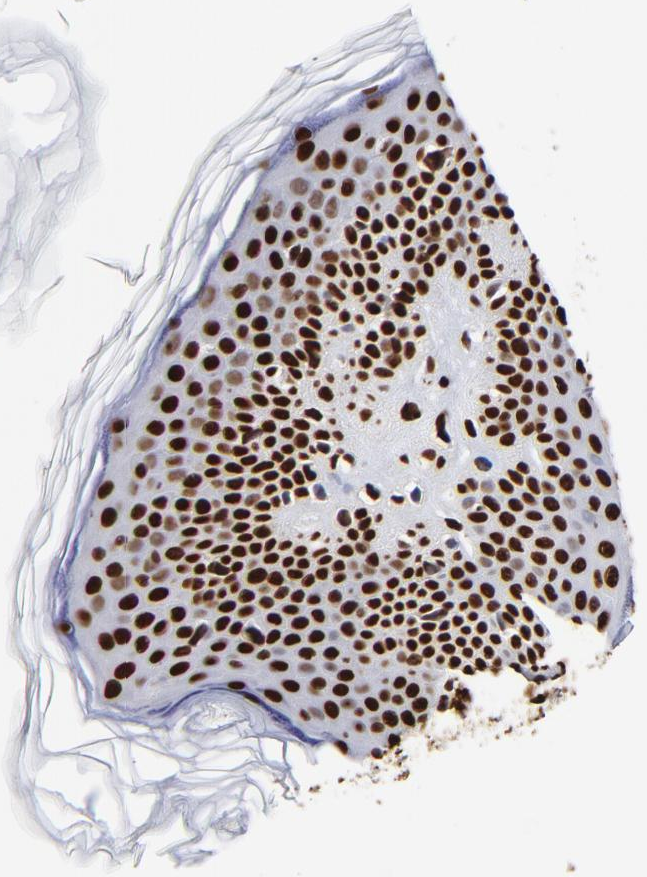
{"staining": {"intensity": "strong", "quantity": ">75%", "location": "nuclear"}, "tissue": "skin", "cell_type": "Fibroblasts", "image_type": "normal", "snomed": [{"axis": "morphology", "description": "Normal tissue, NOS"}, {"axis": "topography", "description": "Skin"}], "caption": "Protein staining of benign skin reveals strong nuclear expression in approximately >75% of fibroblasts.", "gene": "ZNF544", "patient": {"sex": "female", "age": 56}}